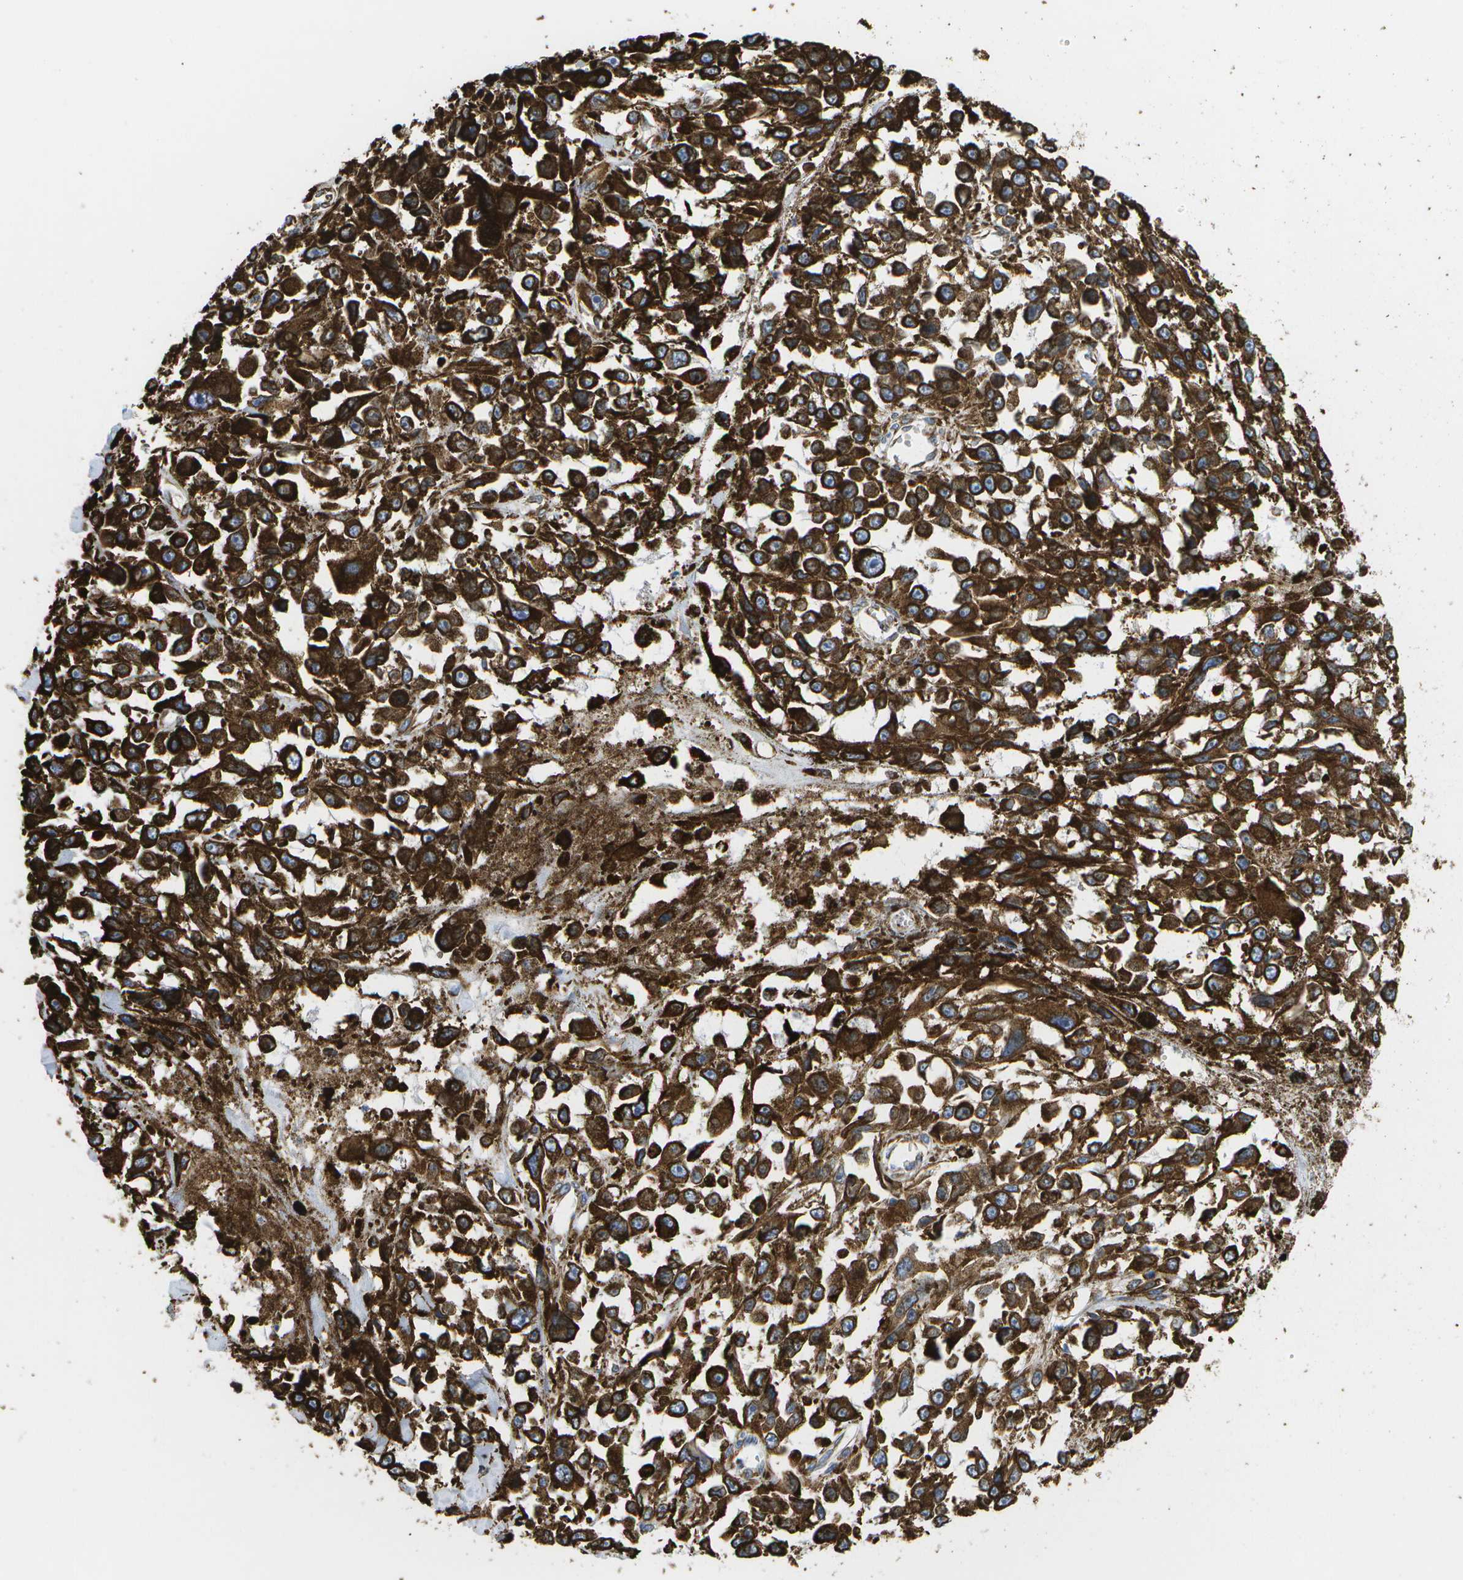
{"staining": {"intensity": "strong", "quantity": ">75%", "location": "cytoplasmic/membranous"}, "tissue": "melanoma", "cell_type": "Tumor cells", "image_type": "cancer", "snomed": [{"axis": "morphology", "description": "Malignant melanoma, Metastatic site"}, {"axis": "topography", "description": "Lymph node"}], "caption": "Immunohistochemical staining of melanoma exhibits strong cytoplasmic/membranous protein positivity in about >75% of tumor cells. (DAB (3,3'-diaminobenzidine) IHC with brightfield microscopy, high magnification).", "gene": "ZDHHC17", "patient": {"sex": "male", "age": 59}}